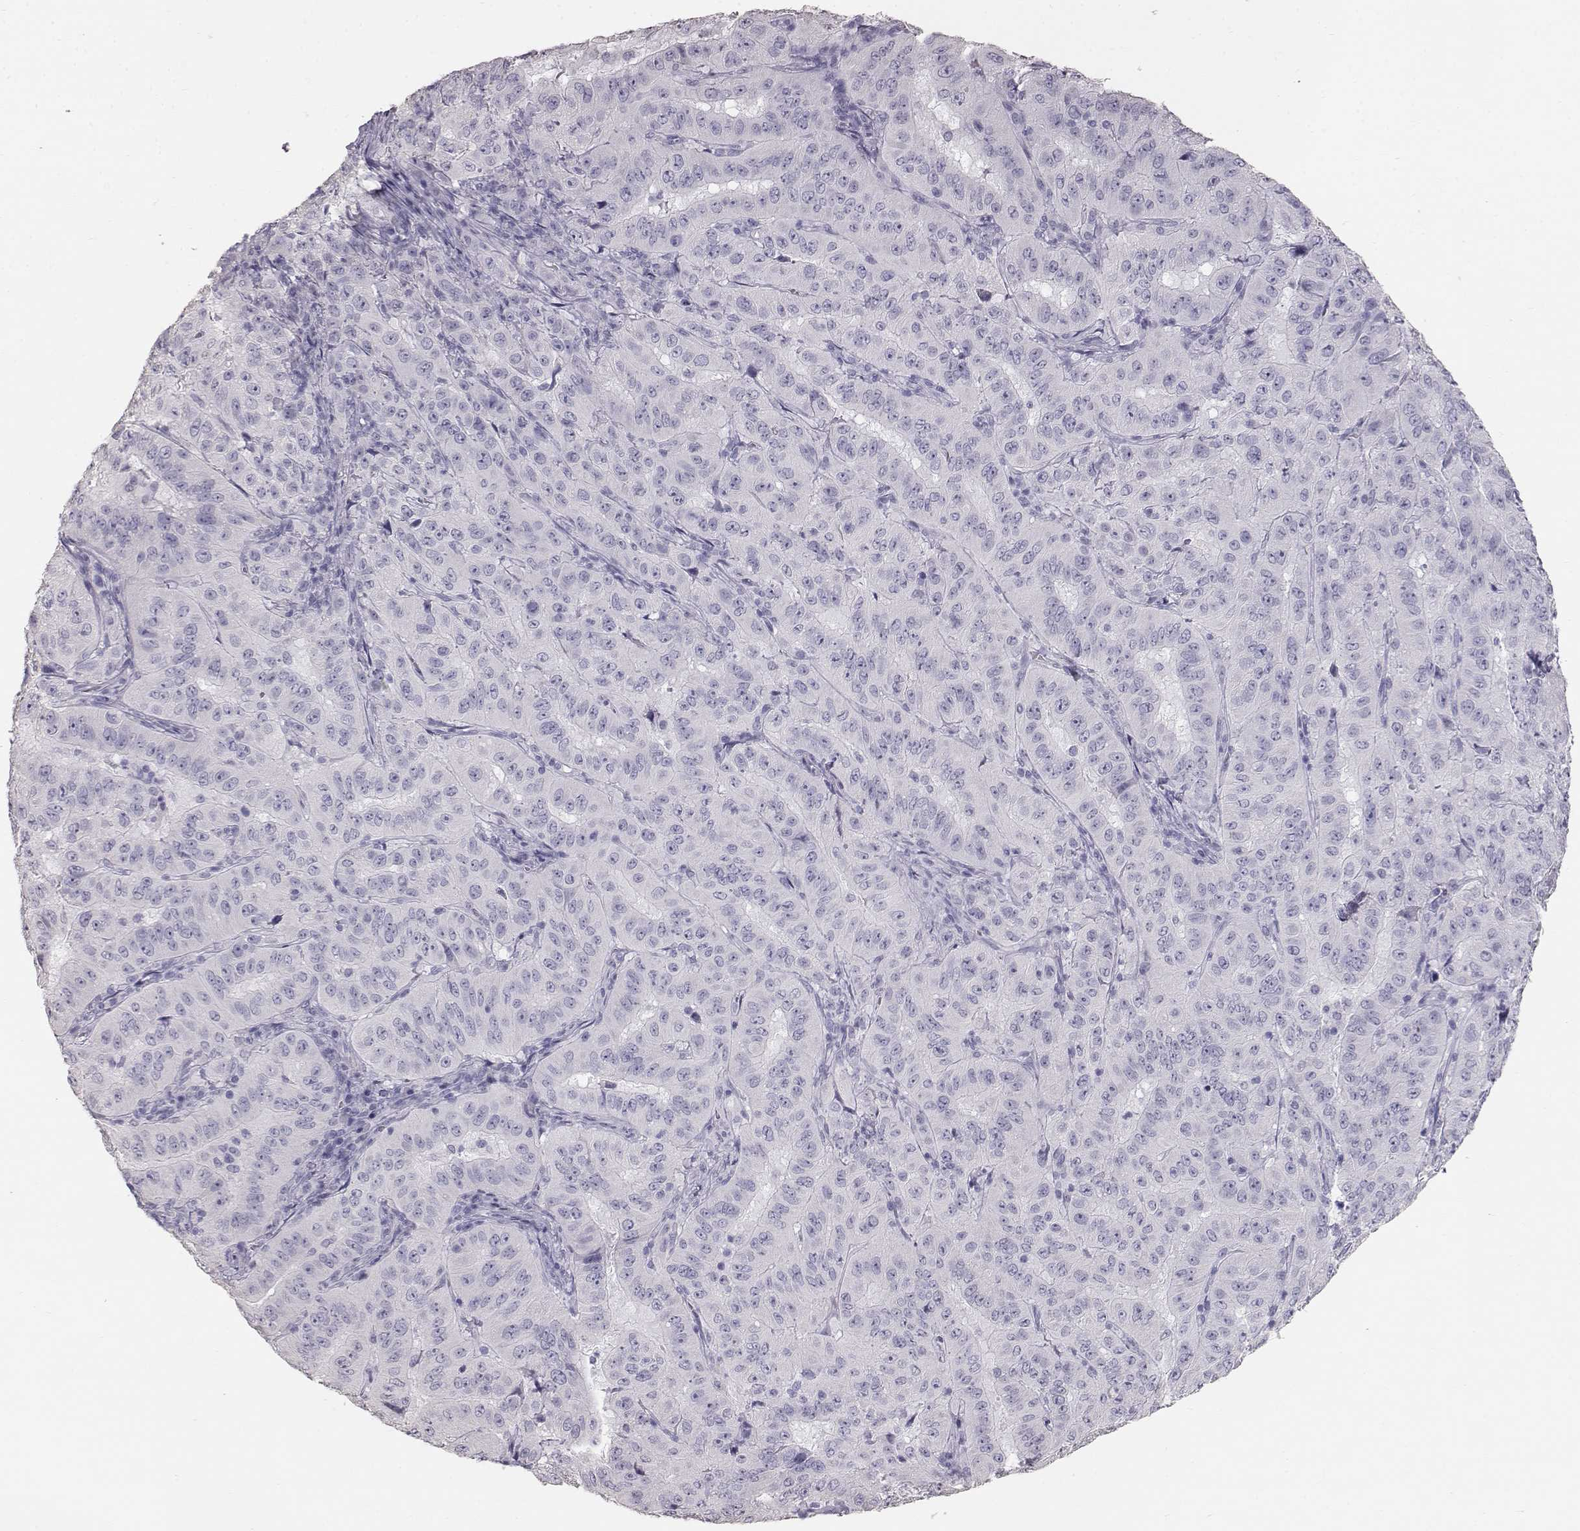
{"staining": {"intensity": "negative", "quantity": "none", "location": "none"}, "tissue": "pancreatic cancer", "cell_type": "Tumor cells", "image_type": "cancer", "snomed": [{"axis": "morphology", "description": "Adenocarcinoma, NOS"}, {"axis": "topography", "description": "Pancreas"}], "caption": "An IHC image of pancreatic cancer is shown. There is no staining in tumor cells of pancreatic cancer. (DAB immunohistochemistry (IHC) with hematoxylin counter stain).", "gene": "KRT33A", "patient": {"sex": "male", "age": 63}}